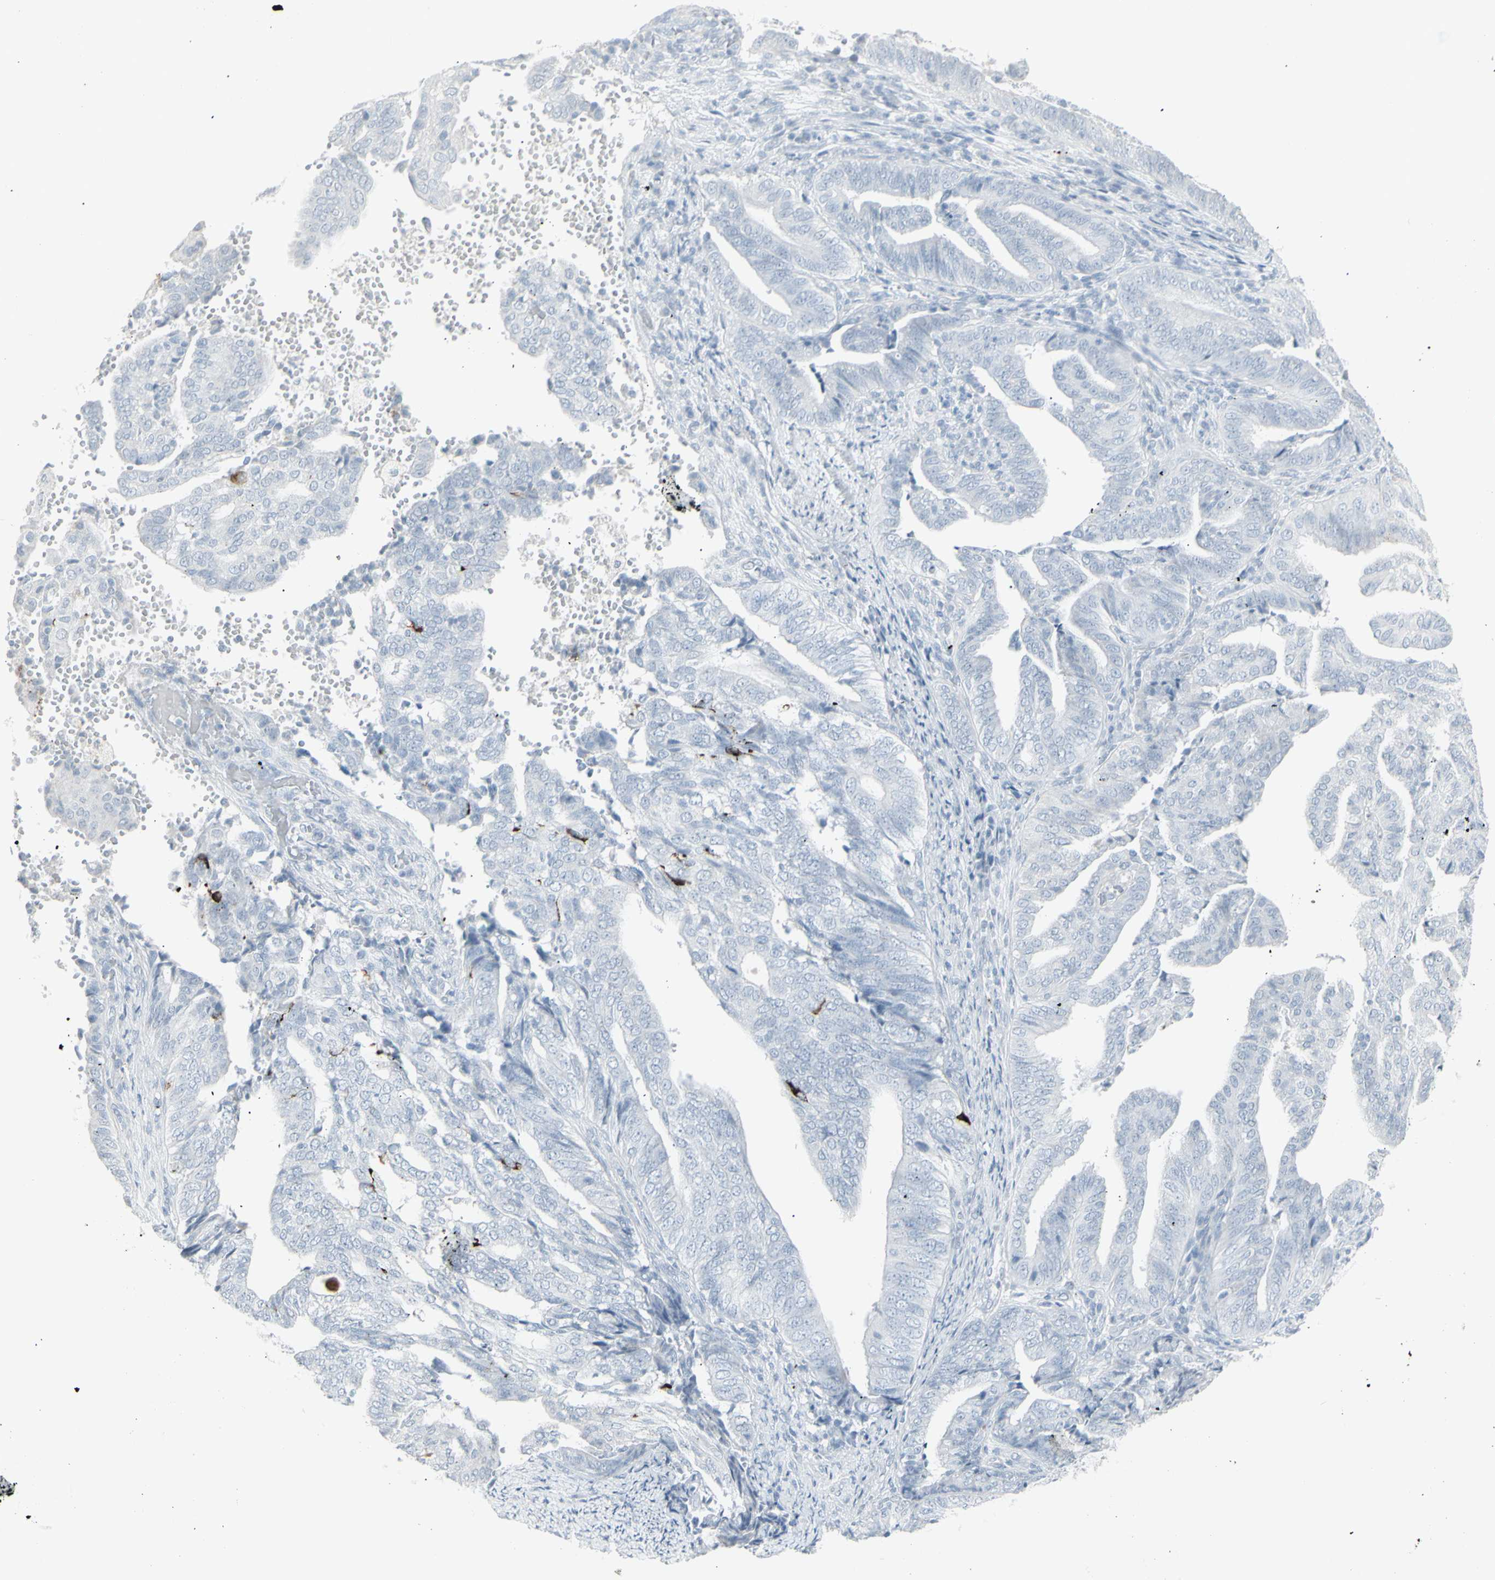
{"staining": {"intensity": "negative", "quantity": "none", "location": "none"}, "tissue": "endometrial cancer", "cell_type": "Tumor cells", "image_type": "cancer", "snomed": [{"axis": "morphology", "description": "Adenocarcinoma, NOS"}, {"axis": "topography", "description": "Endometrium"}], "caption": "The image reveals no staining of tumor cells in endometrial cancer. (Brightfield microscopy of DAB immunohistochemistry at high magnification).", "gene": "YBX2", "patient": {"sex": "female", "age": 58}}